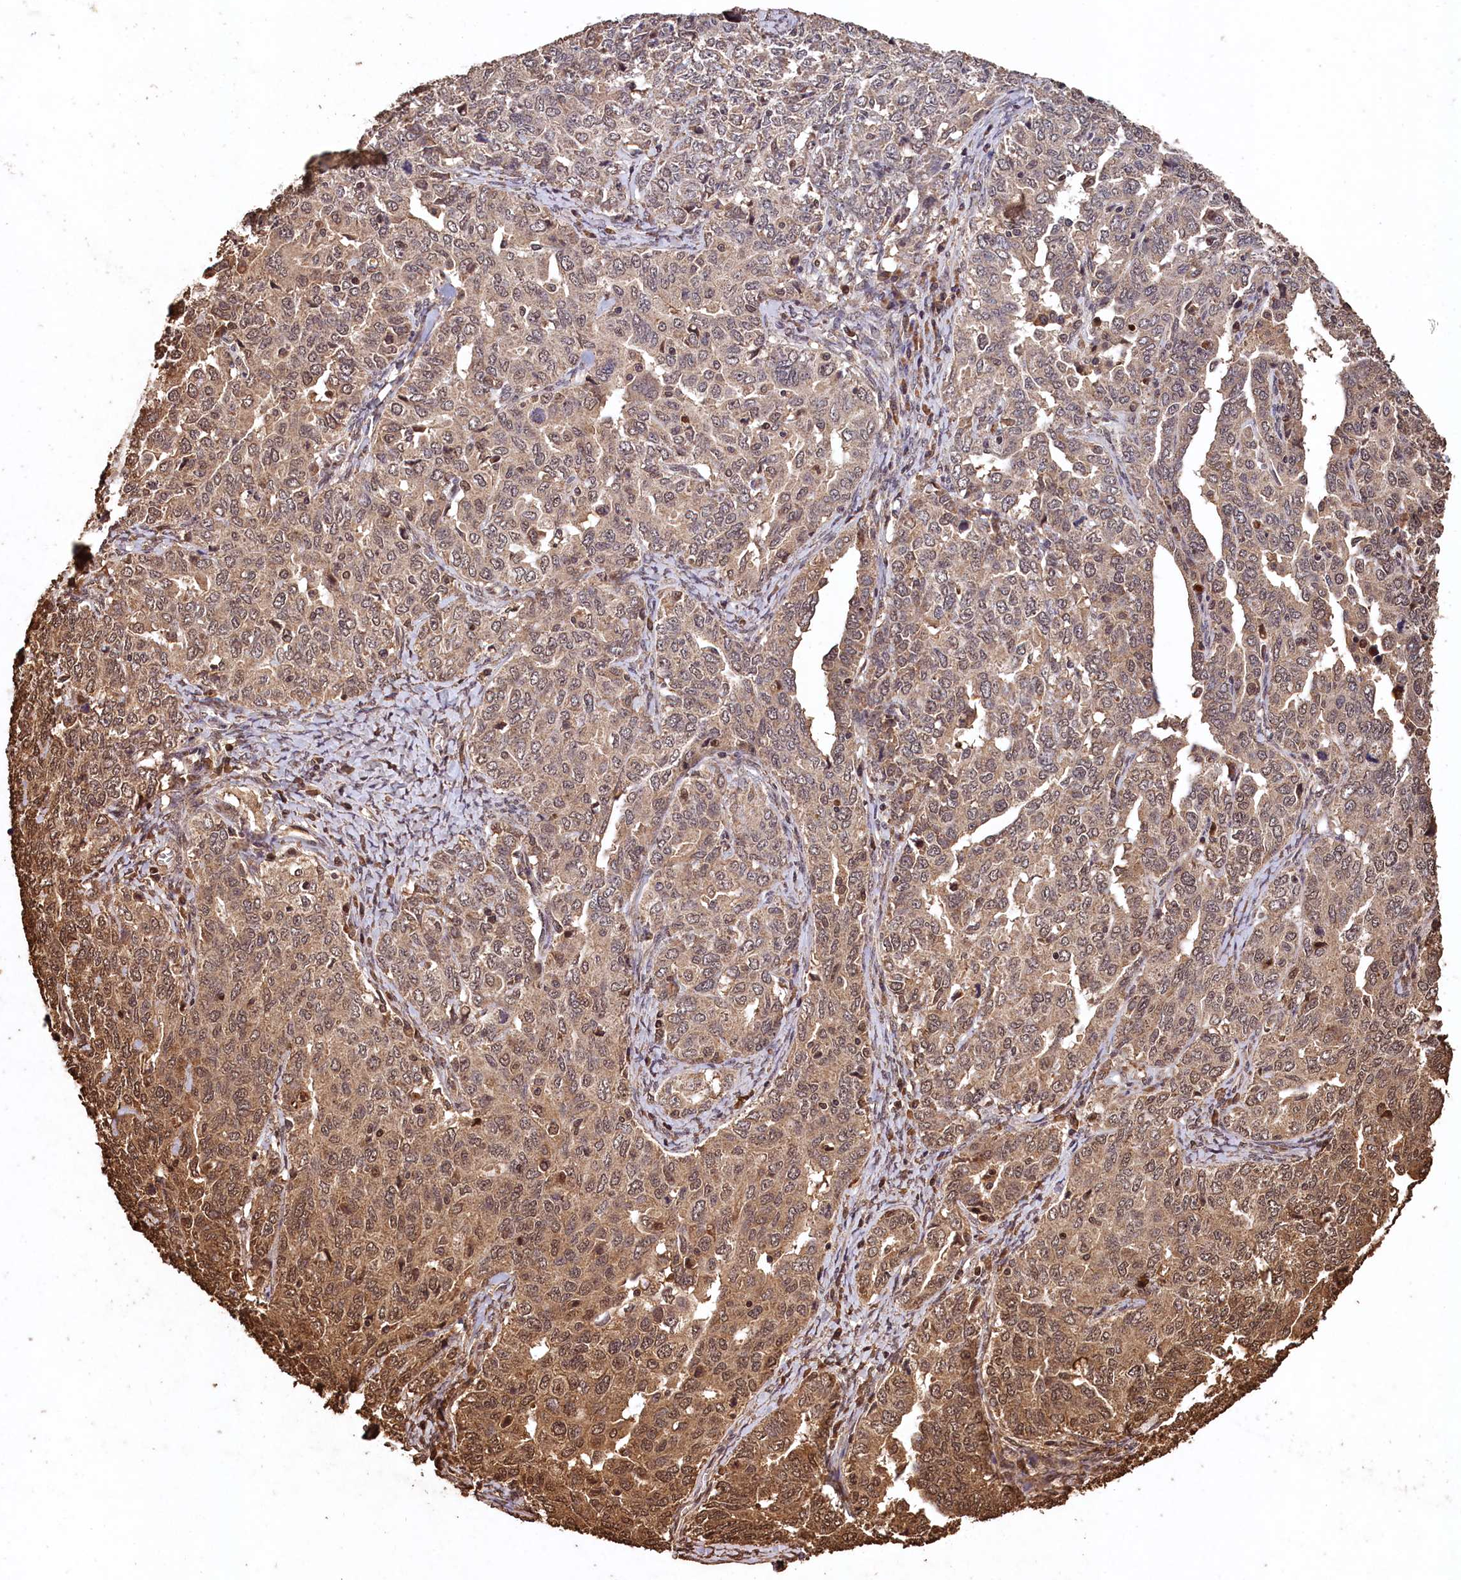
{"staining": {"intensity": "moderate", "quantity": "25%-75%", "location": "cytoplasmic/membranous,nuclear"}, "tissue": "ovarian cancer", "cell_type": "Tumor cells", "image_type": "cancer", "snomed": [{"axis": "morphology", "description": "Carcinoma, endometroid"}, {"axis": "topography", "description": "Ovary"}], "caption": "Immunohistochemical staining of human ovarian cancer shows medium levels of moderate cytoplasmic/membranous and nuclear protein positivity in about 25%-75% of tumor cells.", "gene": "CEP57L1", "patient": {"sex": "female", "age": 62}}